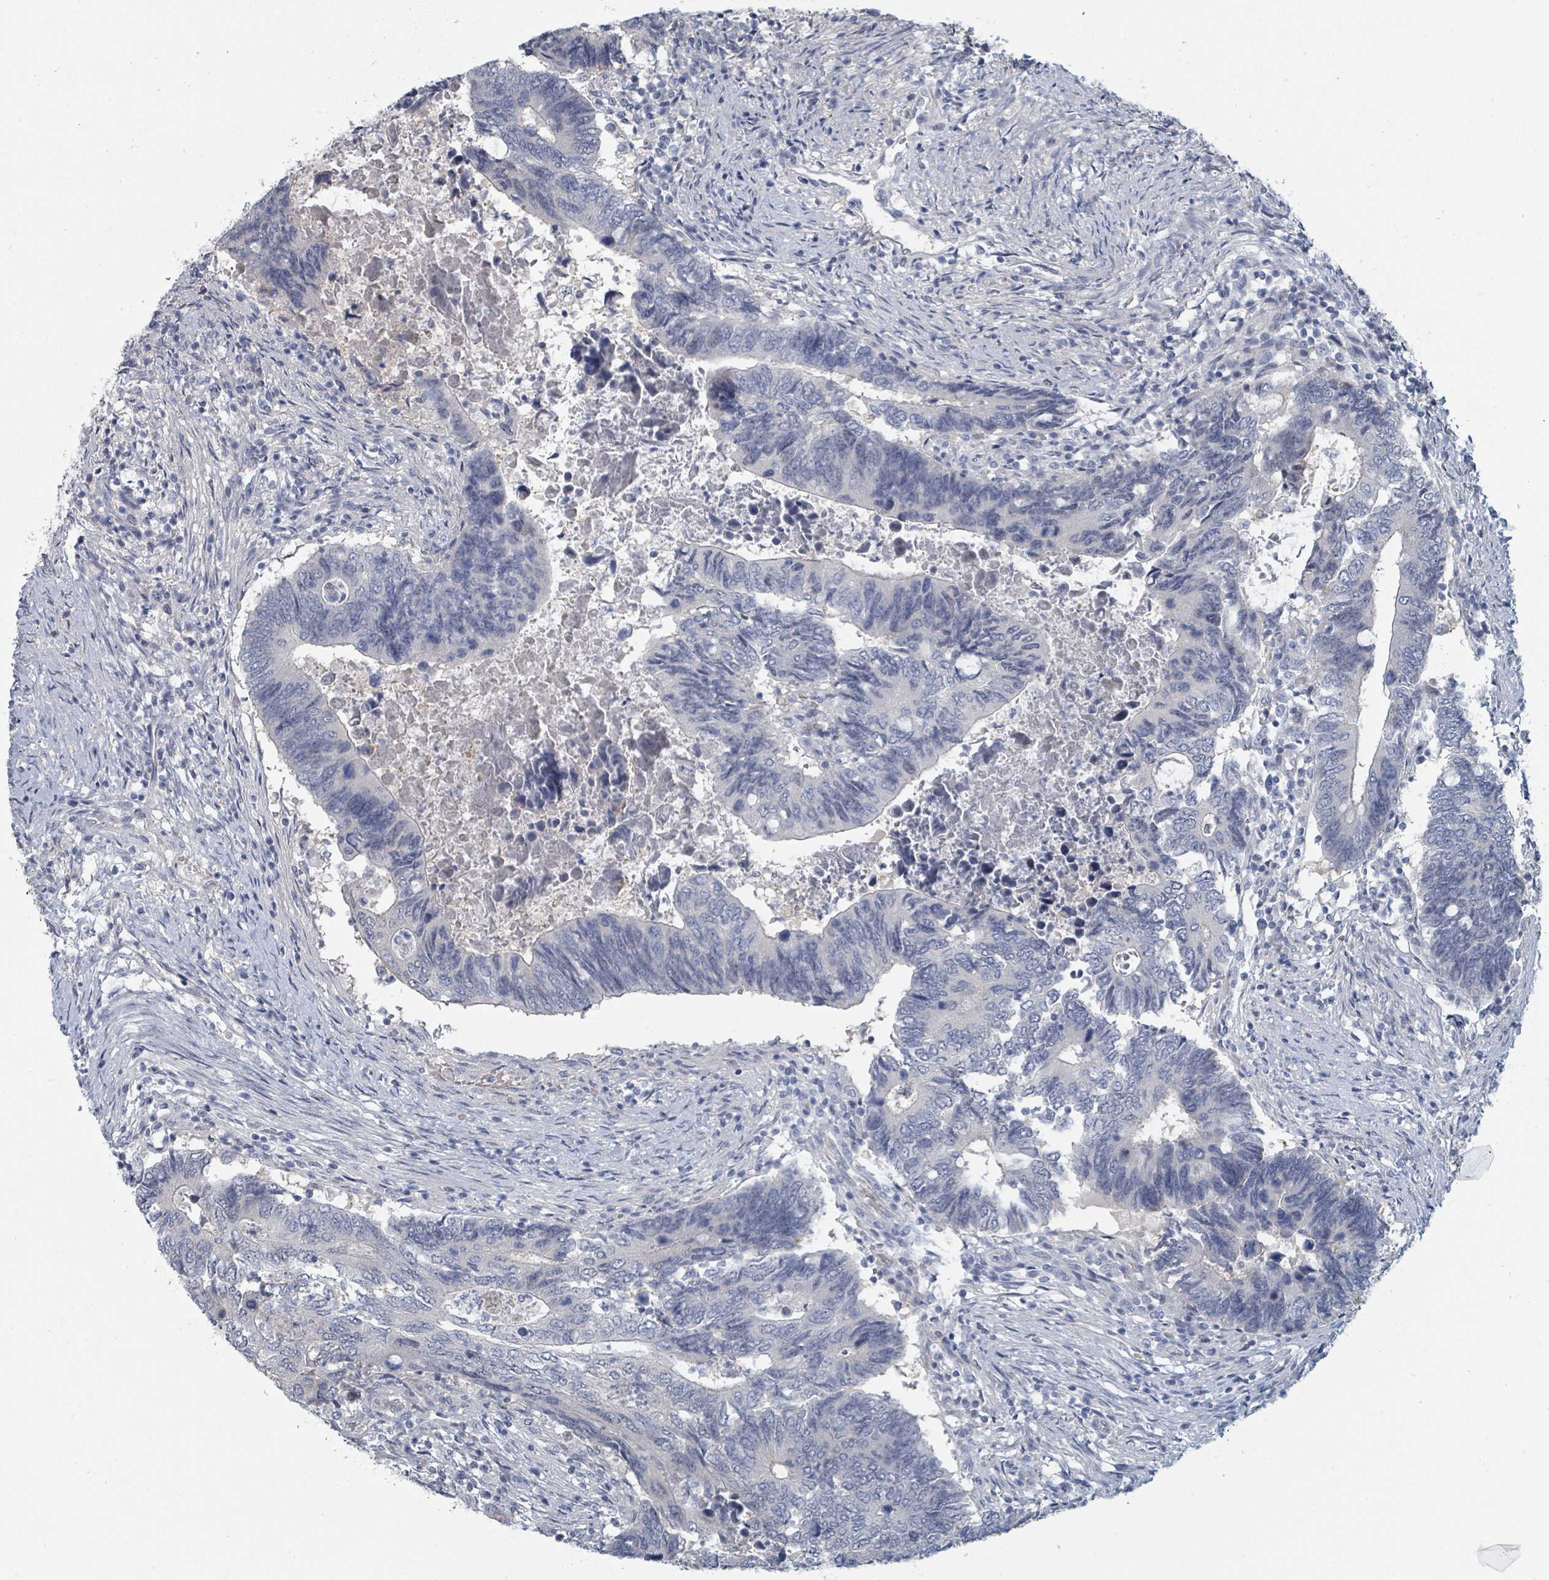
{"staining": {"intensity": "negative", "quantity": "none", "location": "none"}, "tissue": "colorectal cancer", "cell_type": "Tumor cells", "image_type": "cancer", "snomed": [{"axis": "morphology", "description": "Adenocarcinoma, NOS"}, {"axis": "topography", "description": "Colon"}], "caption": "Protein analysis of colorectal cancer reveals no significant staining in tumor cells.", "gene": "SLC25A45", "patient": {"sex": "male", "age": 87}}